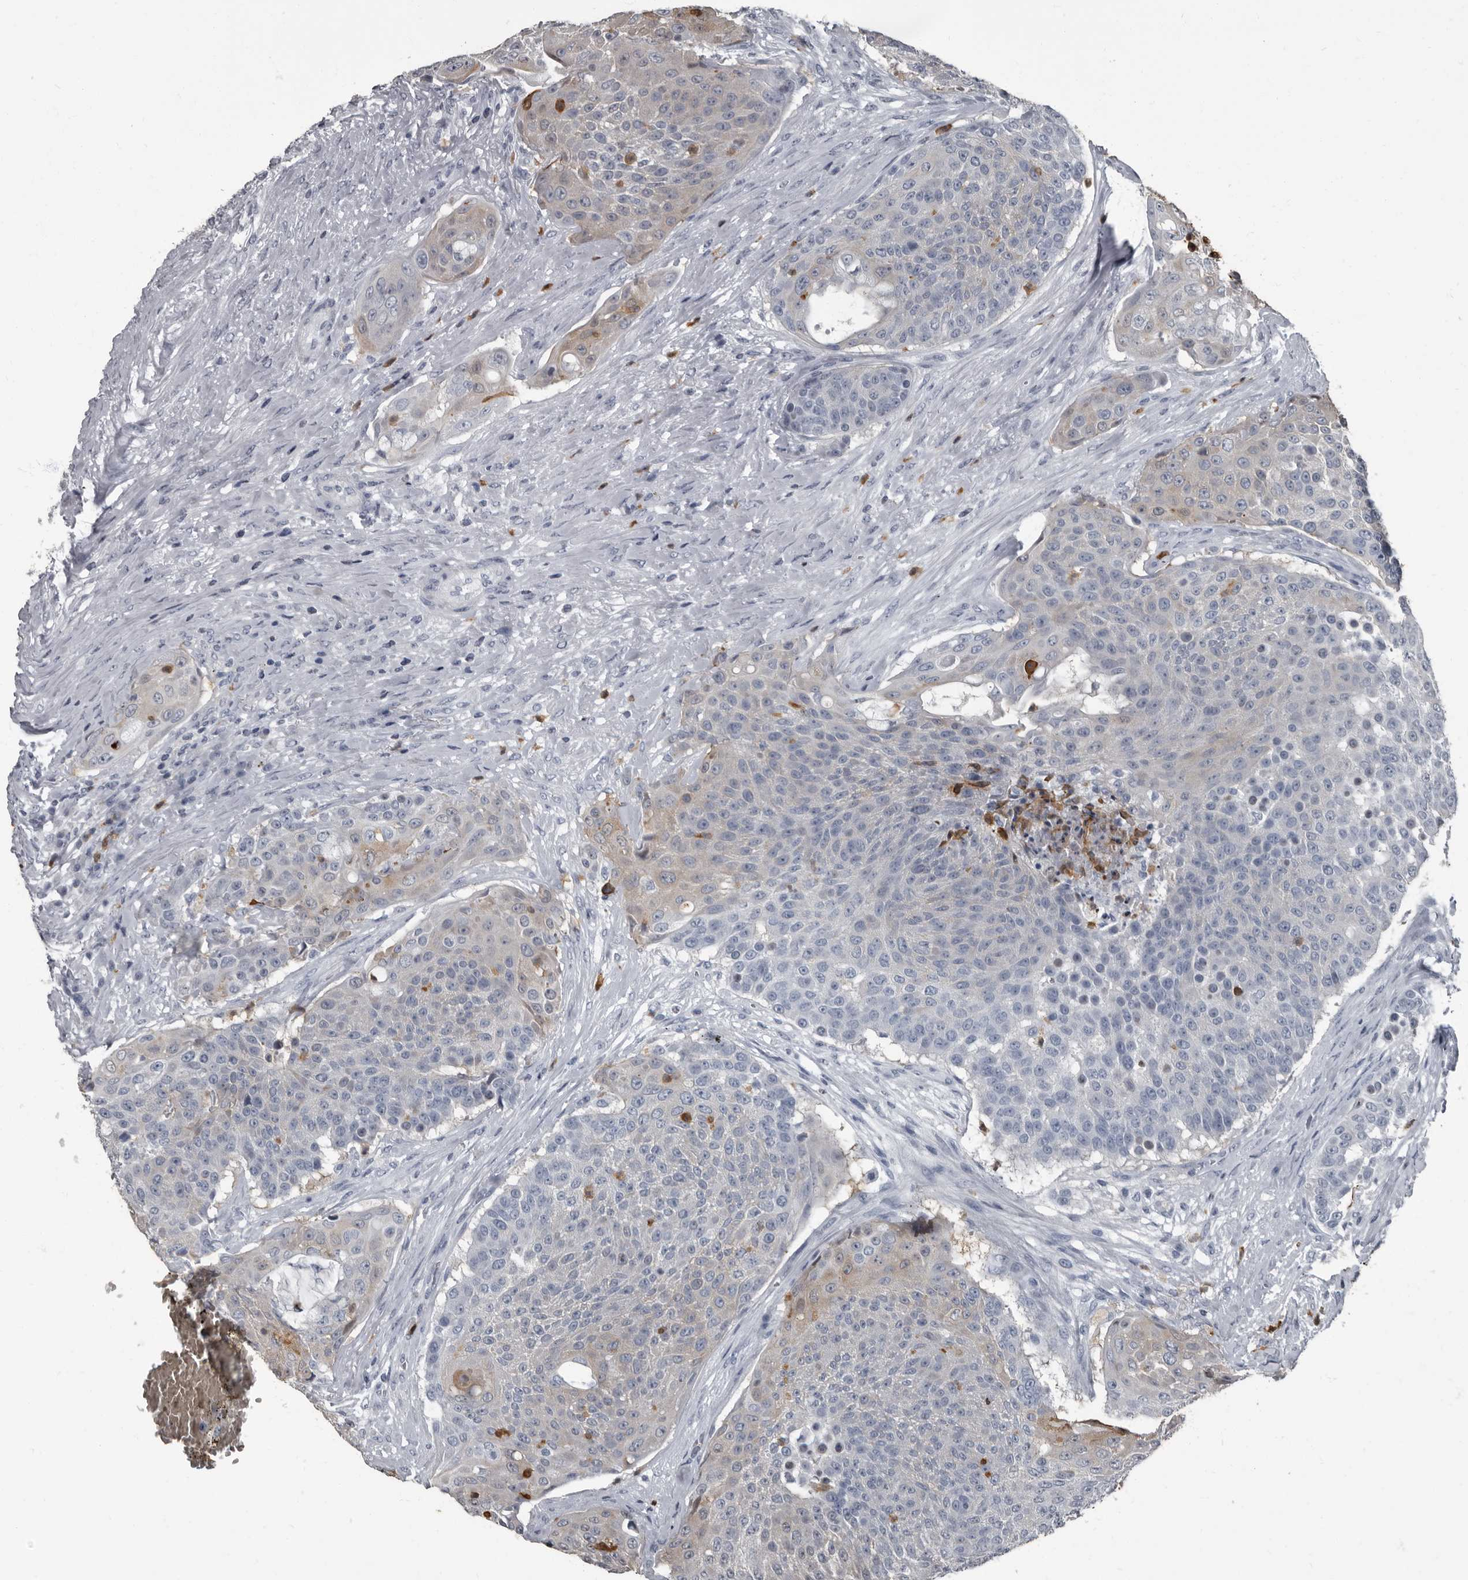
{"staining": {"intensity": "weak", "quantity": "<25%", "location": "cytoplasmic/membranous"}, "tissue": "urothelial cancer", "cell_type": "Tumor cells", "image_type": "cancer", "snomed": [{"axis": "morphology", "description": "Urothelial carcinoma, High grade"}, {"axis": "topography", "description": "Urinary bladder"}], "caption": "An IHC micrograph of urothelial cancer is shown. There is no staining in tumor cells of urothelial cancer.", "gene": "TPD52L1", "patient": {"sex": "female", "age": 63}}